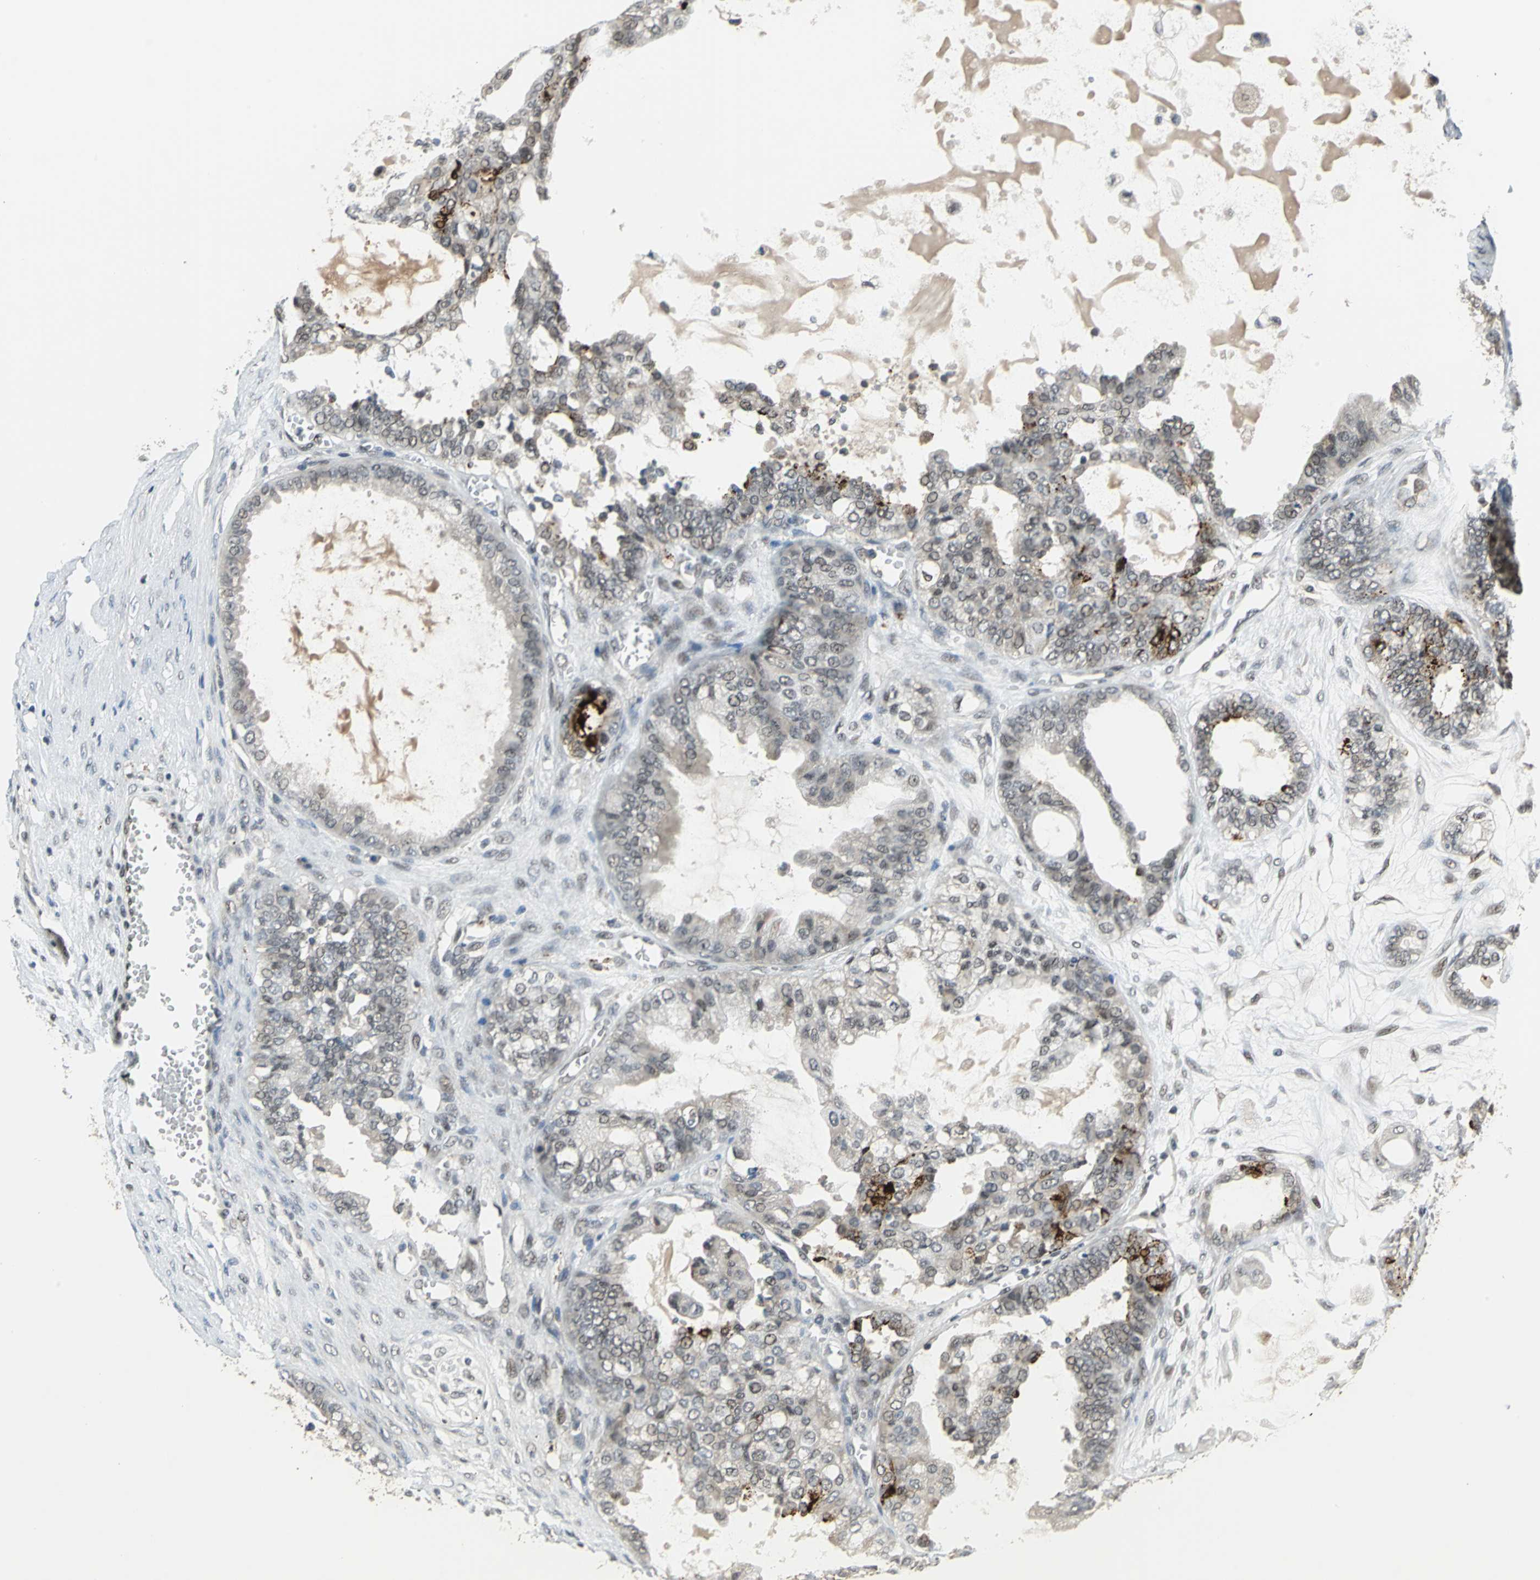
{"staining": {"intensity": "weak", "quantity": "<25%", "location": "cytoplasmic/membranous,nuclear"}, "tissue": "ovarian cancer", "cell_type": "Tumor cells", "image_type": "cancer", "snomed": [{"axis": "morphology", "description": "Carcinoma, NOS"}, {"axis": "morphology", "description": "Carcinoma, endometroid"}, {"axis": "topography", "description": "Ovary"}], "caption": "Endometroid carcinoma (ovarian) was stained to show a protein in brown. There is no significant positivity in tumor cells. (DAB (3,3'-diaminobenzidine) immunohistochemistry visualized using brightfield microscopy, high magnification).", "gene": "ELF2", "patient": {"sex": "female", "age": 50}}